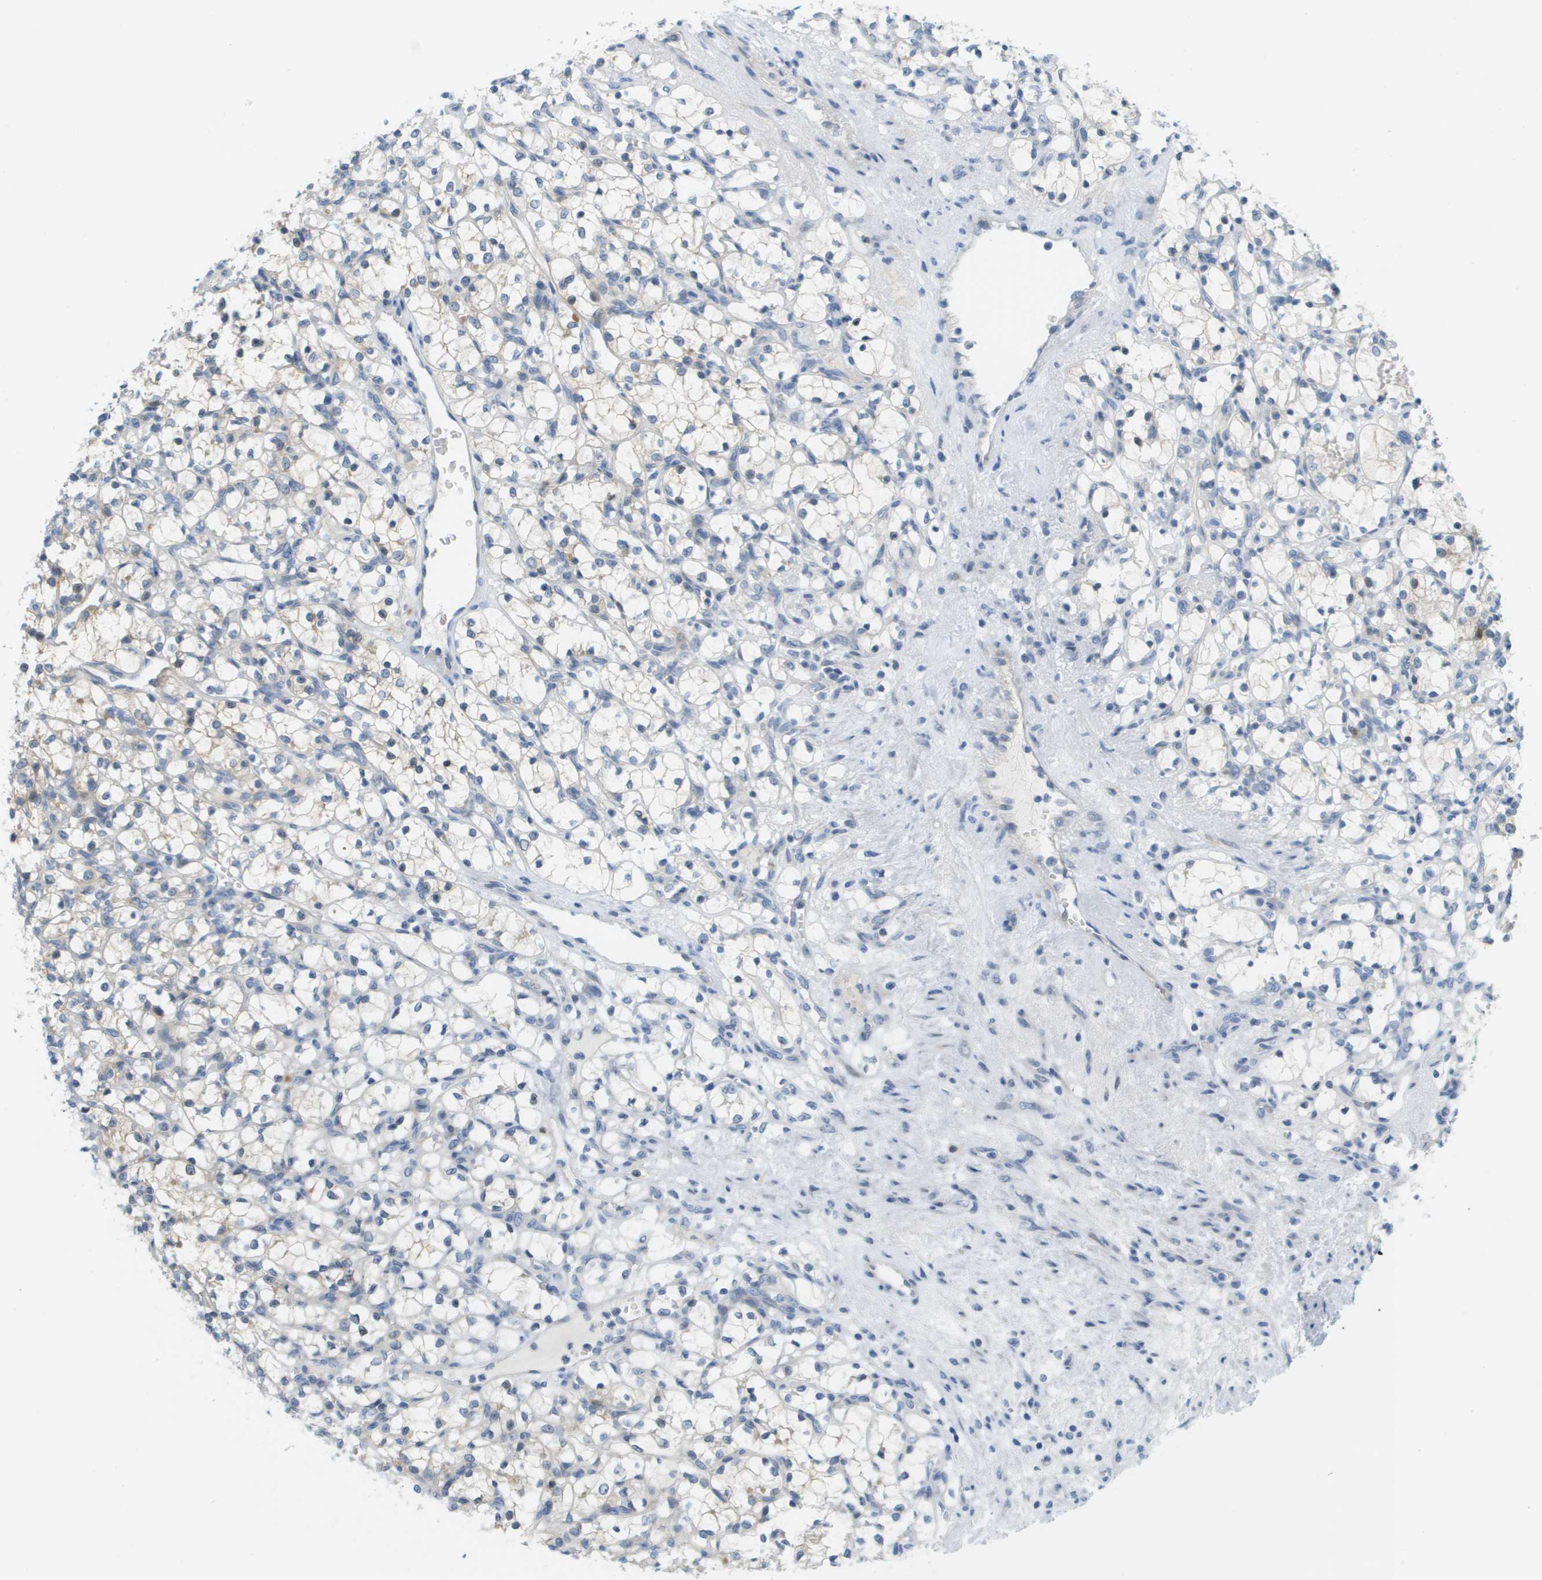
{"staining": {"intensity": "negative", "quantity": "none", "location": "none"}, "tissue": "renal cancer", "cell_type": "Tumor cells", "image_type": "cancer", "snomed": [{"axis": "morphology", "description": "Adenocarcinoma, NOS"}, {"axis": "topography", "description": "Kidney"}], "caption": "High magnification brightfield microscopy of renal cancer stained with DAB (brown) and counterstained with hematoxylin (blue): tumor cells show no significant expression.", "gene": "CUL9", "patient": {"sex": "female", "age": 69}}